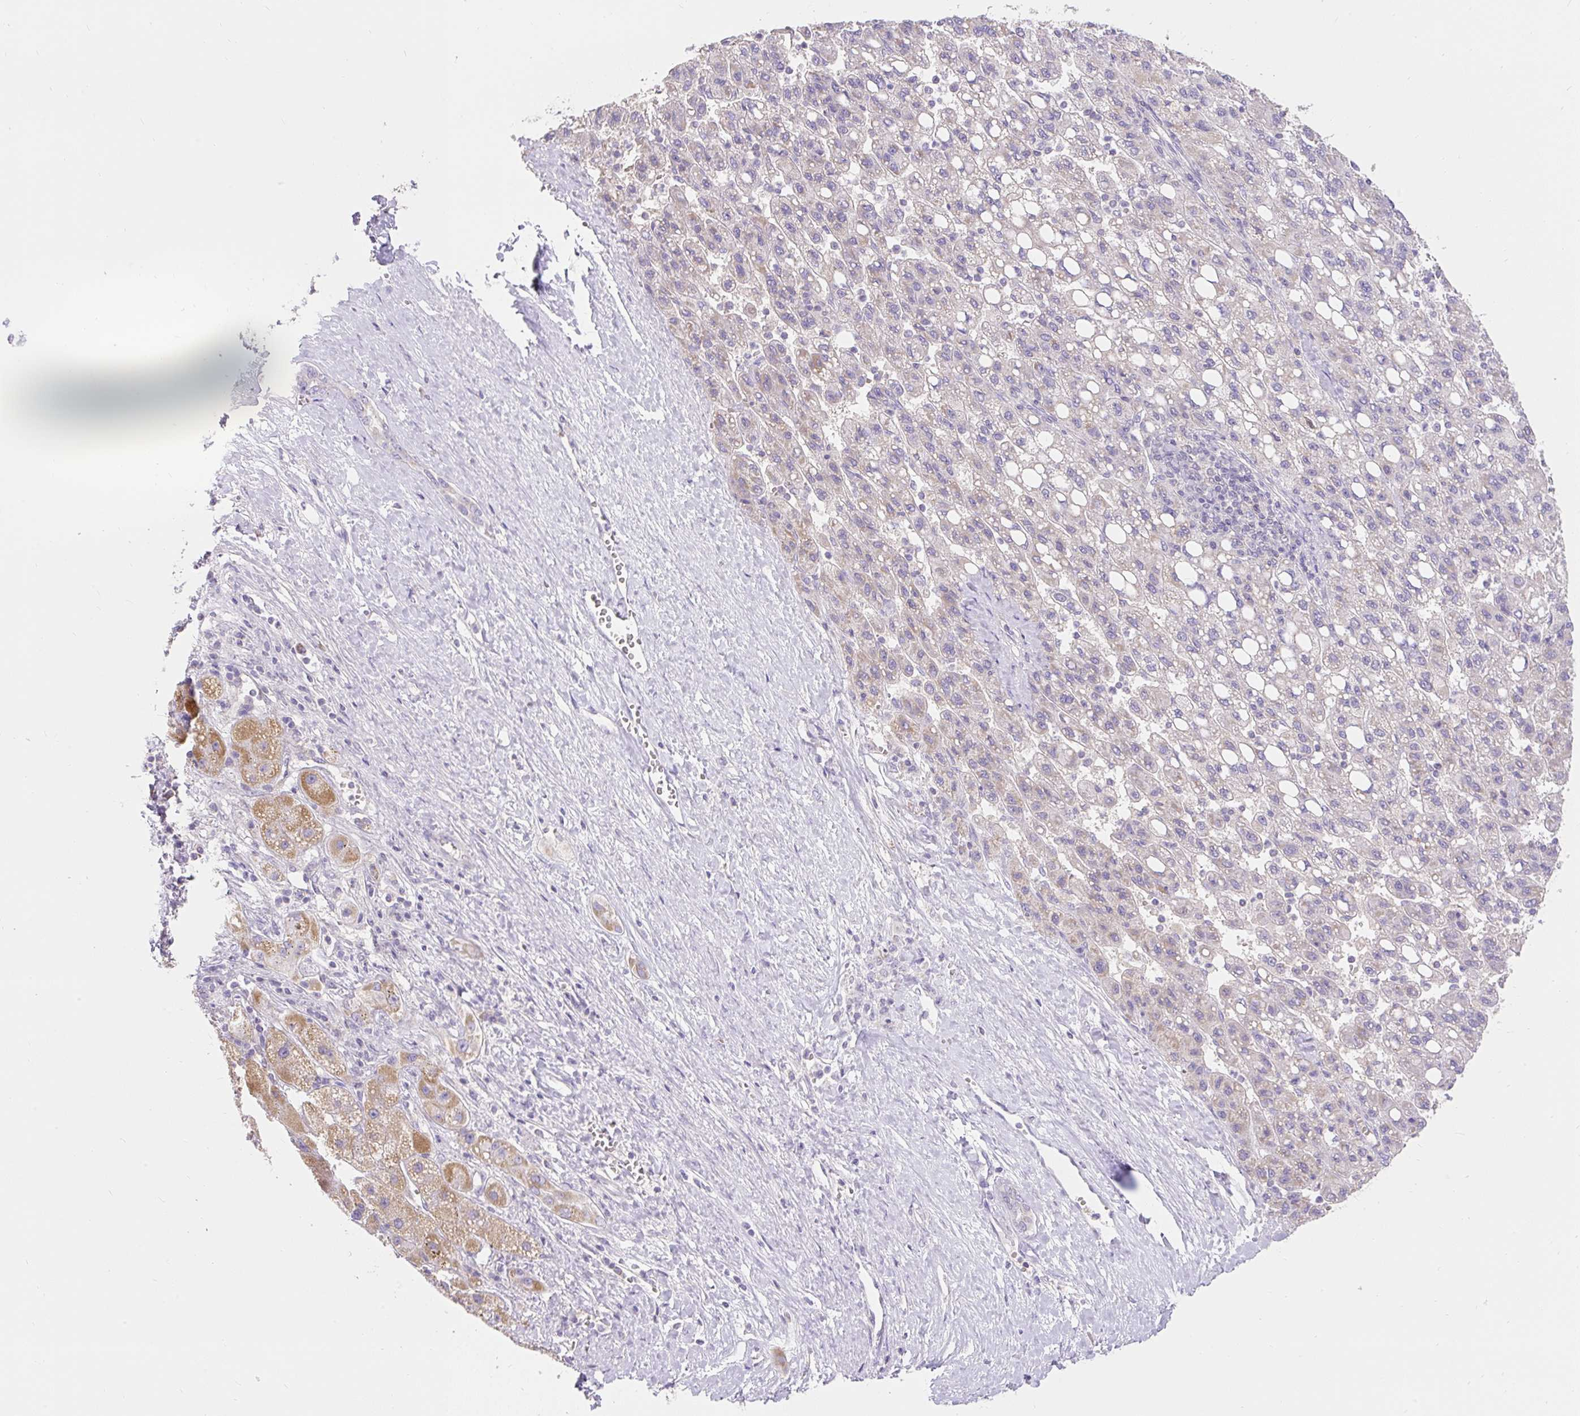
{"staining": {"intensity": "weak", "quantity": "<25%", "location": "cytoplasmic/membranous"}, "tissue": "liver cancer", "cell_type": "Tumor cells", "image_type": "cancer", "snomed": [{"axis": "morphology", "description": "Carcinoma, Hepatocellular, NOS"}, {"axis": "topography", "description": "Liver"}], "caption": "The micrograph shows no significant staining in tumor cells of liver hepatocellular carcinoma.", "gene": "PMAIP1", "patient": {"sex": "female", "age": 82}}